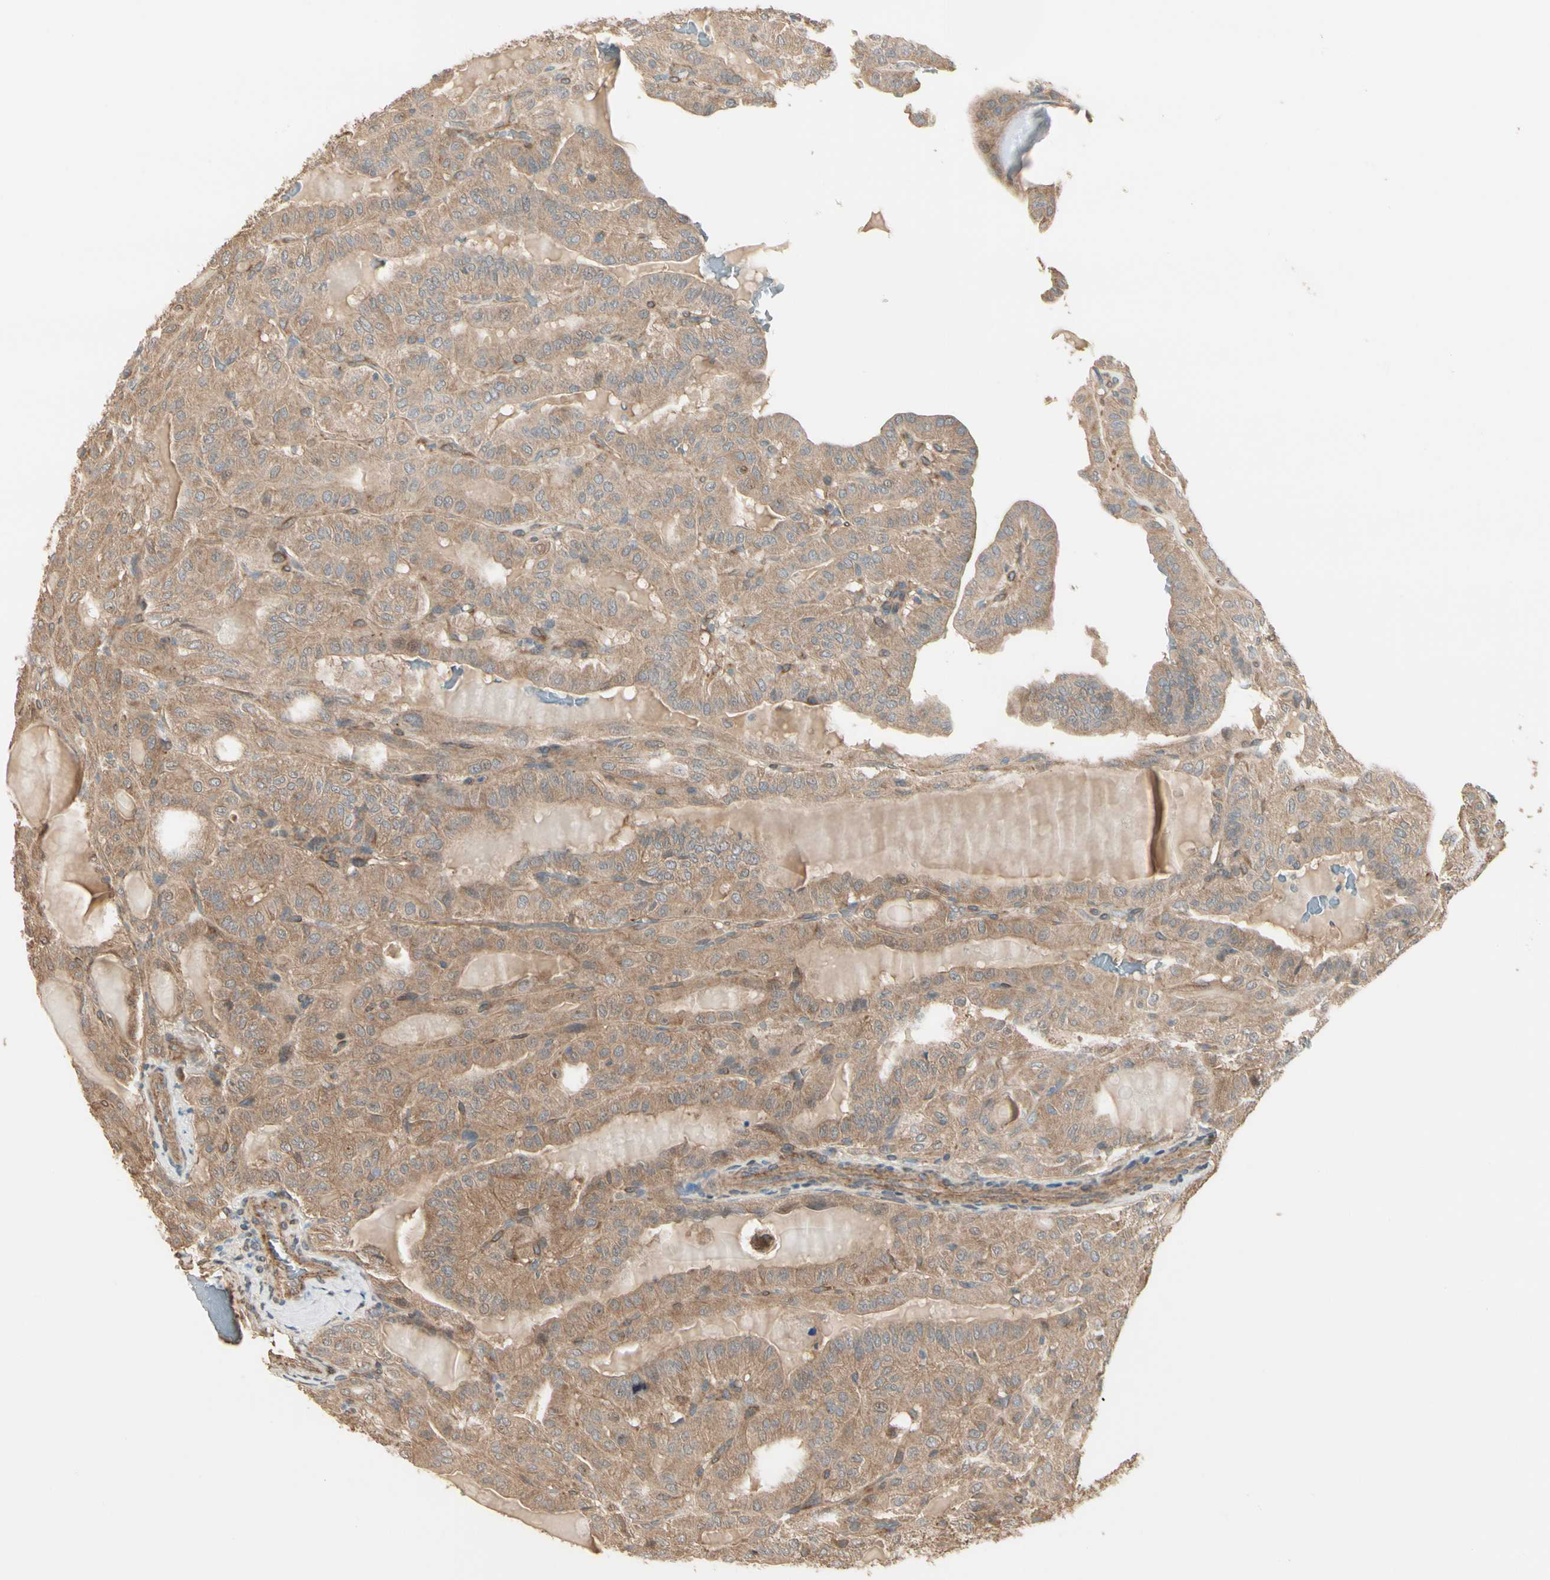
{"staining": {"intensity": "moderate", "quantity": ">75%", "location": "cytoplasmic/membranous"}, "tissue": "thyroid cancer", "cell_type": "Tumor cells", "image_type": "cancer", "snomed": [{"axis": "morphology", "description": "Papillary adenocarcinoma, NOS"}, {"axis": "topography", "description": "Thyroid gland"}], "caption": "Immunohistochemical staining of papillary adenocarcinoma (thyroid) reveals medium levels of moderate cytoplasmic/membranous staining in approximately >75% of tumor cells.", "gene": "IRAG1", "patient": {"sex": "male", "age": 77}}